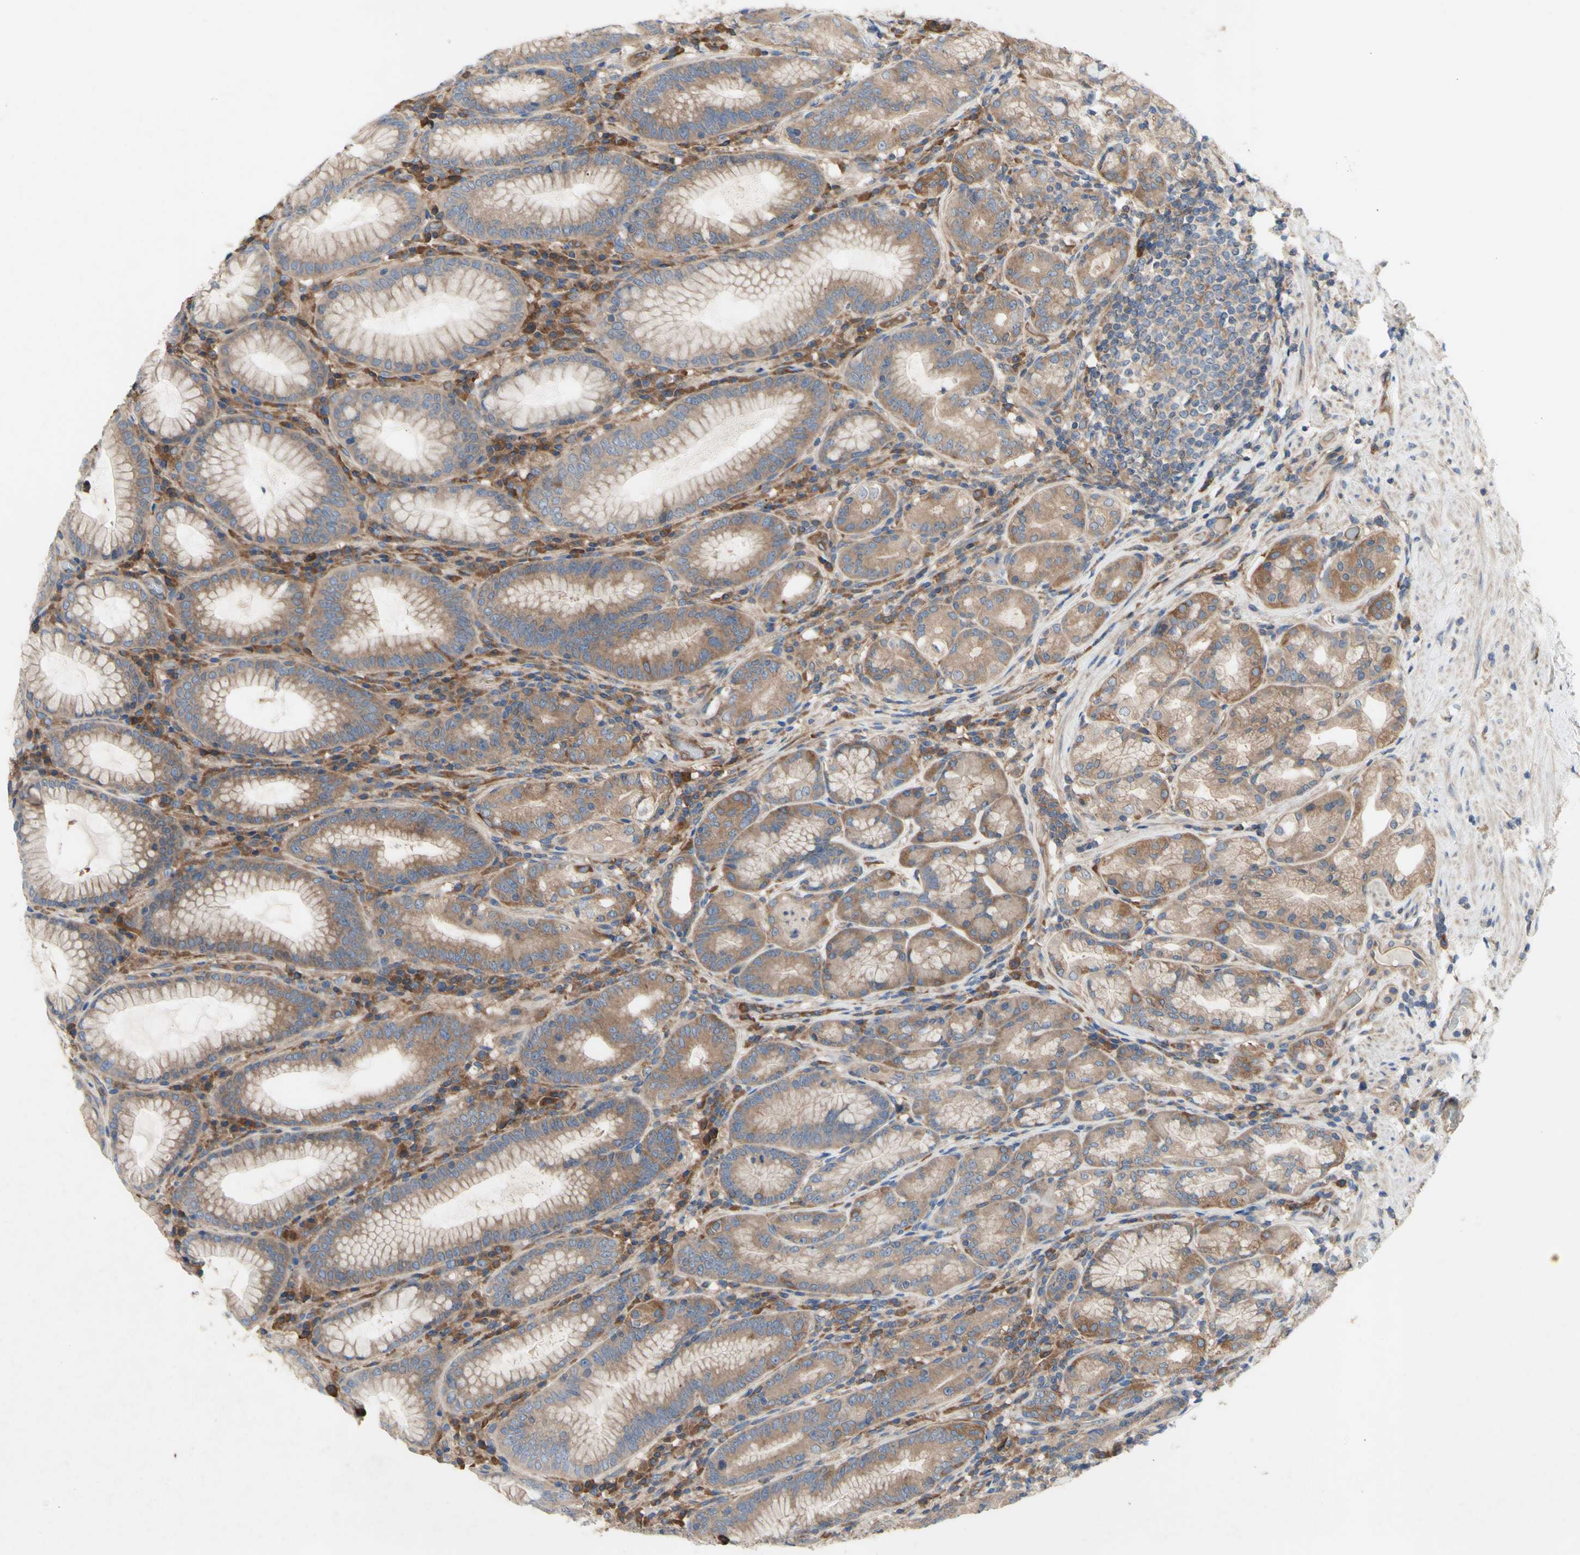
{"staining": {"intensity": "moderate", "quantity": ">75%", "location": "cytoplasmic/membranous"}, "tissue": "stomach", "cell_type": "Glandular cells", "image_type": "normal", "snomed": [{"axis": "morphology", "description": "Normal tissue, NOS"}, {"axis": "topography", "description": "Stomach, lower"}], "caption": "Protein analysis of benign stomach exhibits moderate cytoplasmic/membranous positivity in about >75% of glandular cells.", "gene": "KLC1", "patient": {"sex": "female", "age": 76}}